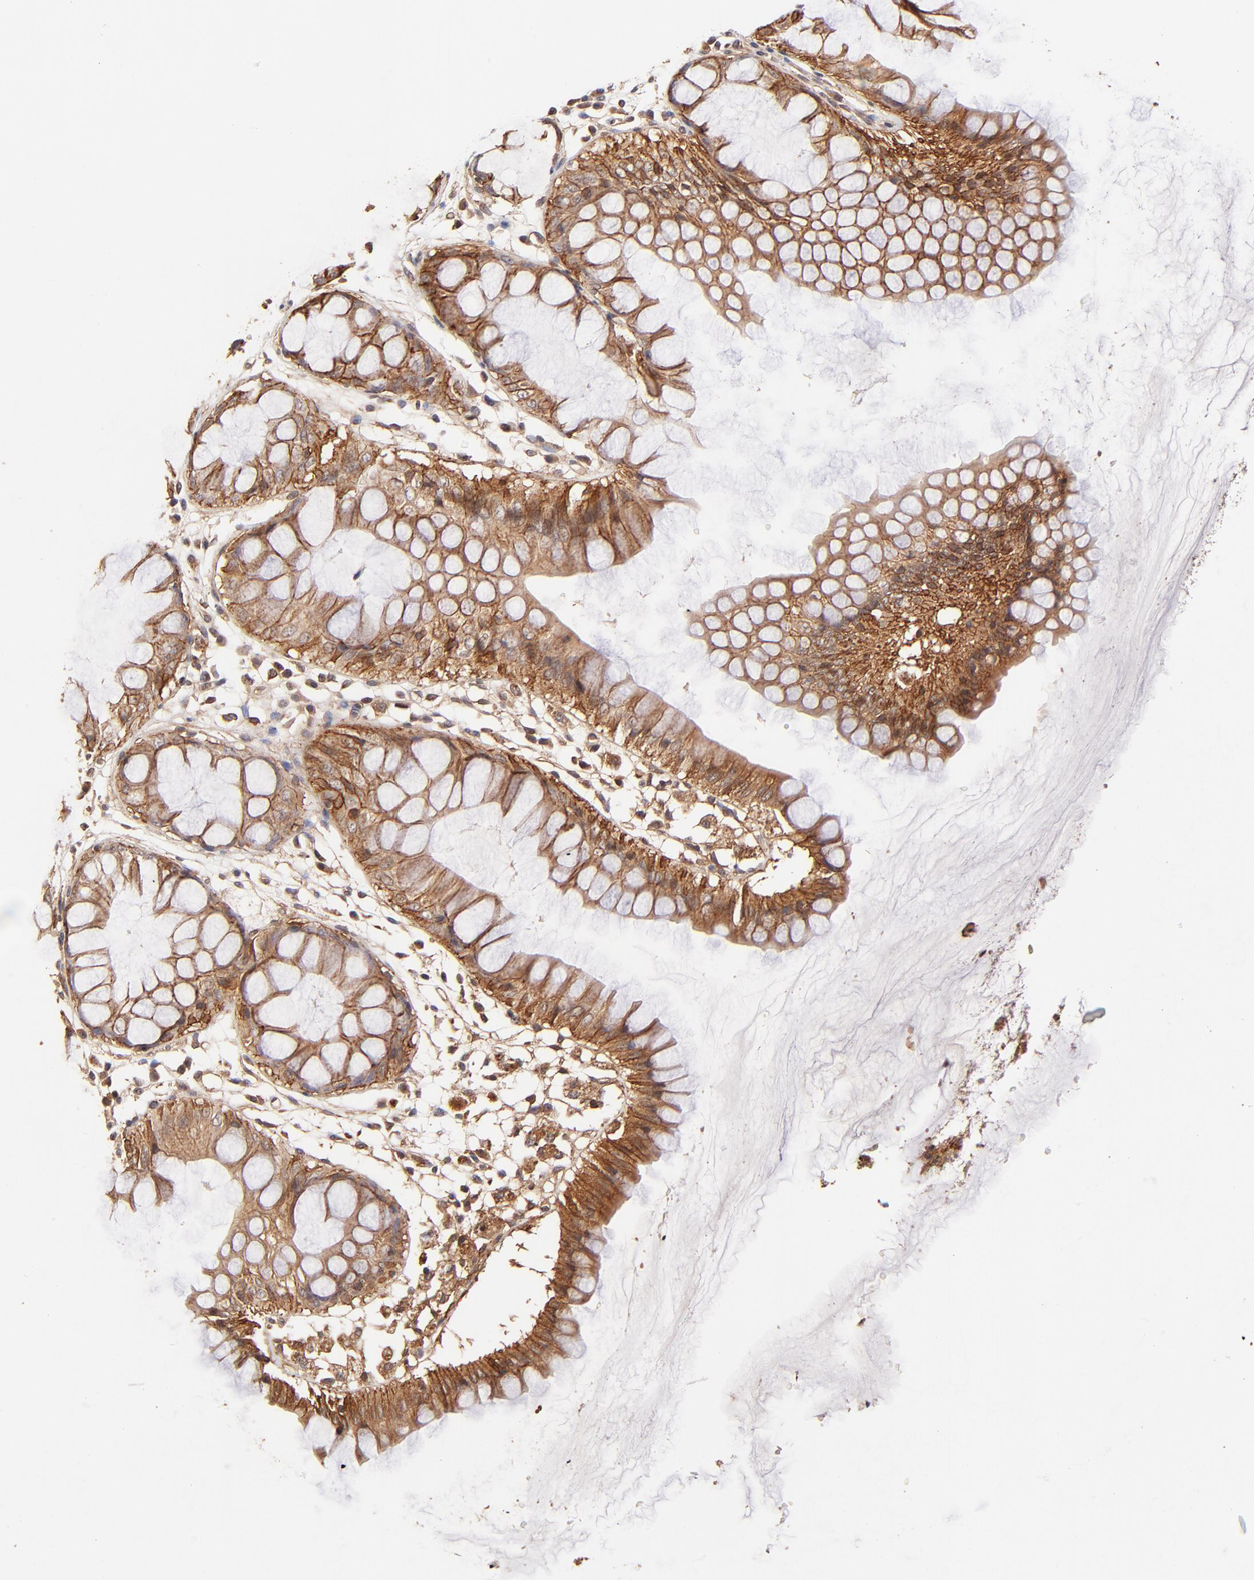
{"staining": {"intensity": "strong", "quantity": ">75%", "location": "cytoplasmic/membranous"}, "tissue": "rectum", "cell_type": "Glandular cells", "image_type": "normal", "snomed": [{"axis": "morphology", "description": "Normal tissue, NOS"}, {"axis": "morphology", "description": "Adenocarcinoma, NOS"}, {"axis": "topography", "description": "Rectum"}], "caption": "Immunohistochemistry image of benign rectum stained for a protein (brown), which shows high levels of strong cytoplasmic/membranous staining in approximately >75% of glandular cells.", "gene": "ITGB1", "patient": {"sex": "female", "age": 65}}